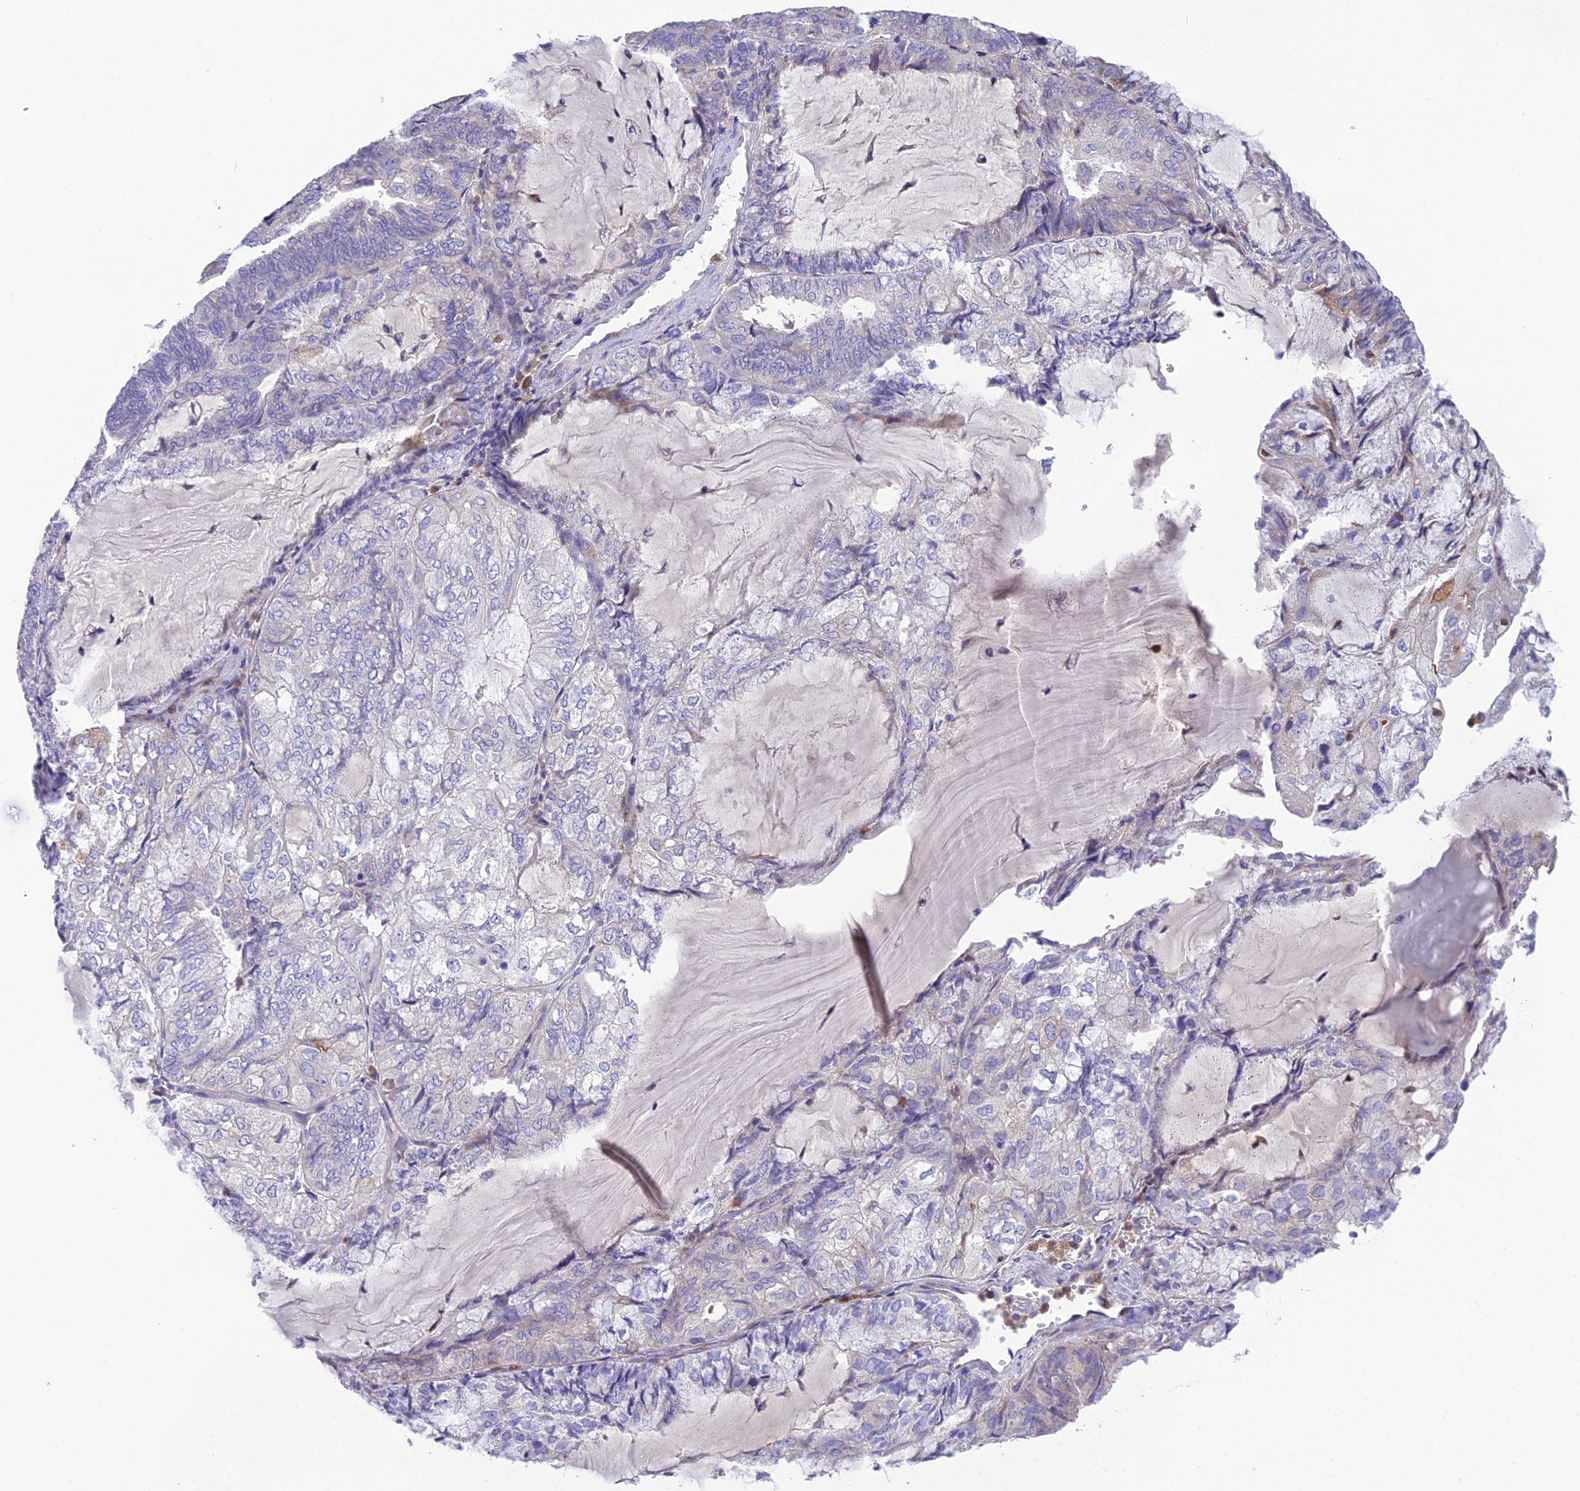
{"staining": {"intensity": "negative", "quantity": "none", "location": "none"}, "tissue": "endometrial cancer", "cell_type": "Tumor cells", "image_type": "cancer", "snomed": [{"axis": "morphology", "description": "Adenocarcinoma, NOS"}, {"axis": "topography", "description": "Endometrium"}], "caption": "IHC histopathology image of human endometrial adenocarcinoma stained for a protein (brown), which displays no expression in tumor cells.", "gene": "KIAA0408", "patient": {"sex": "female", "age": 81}}